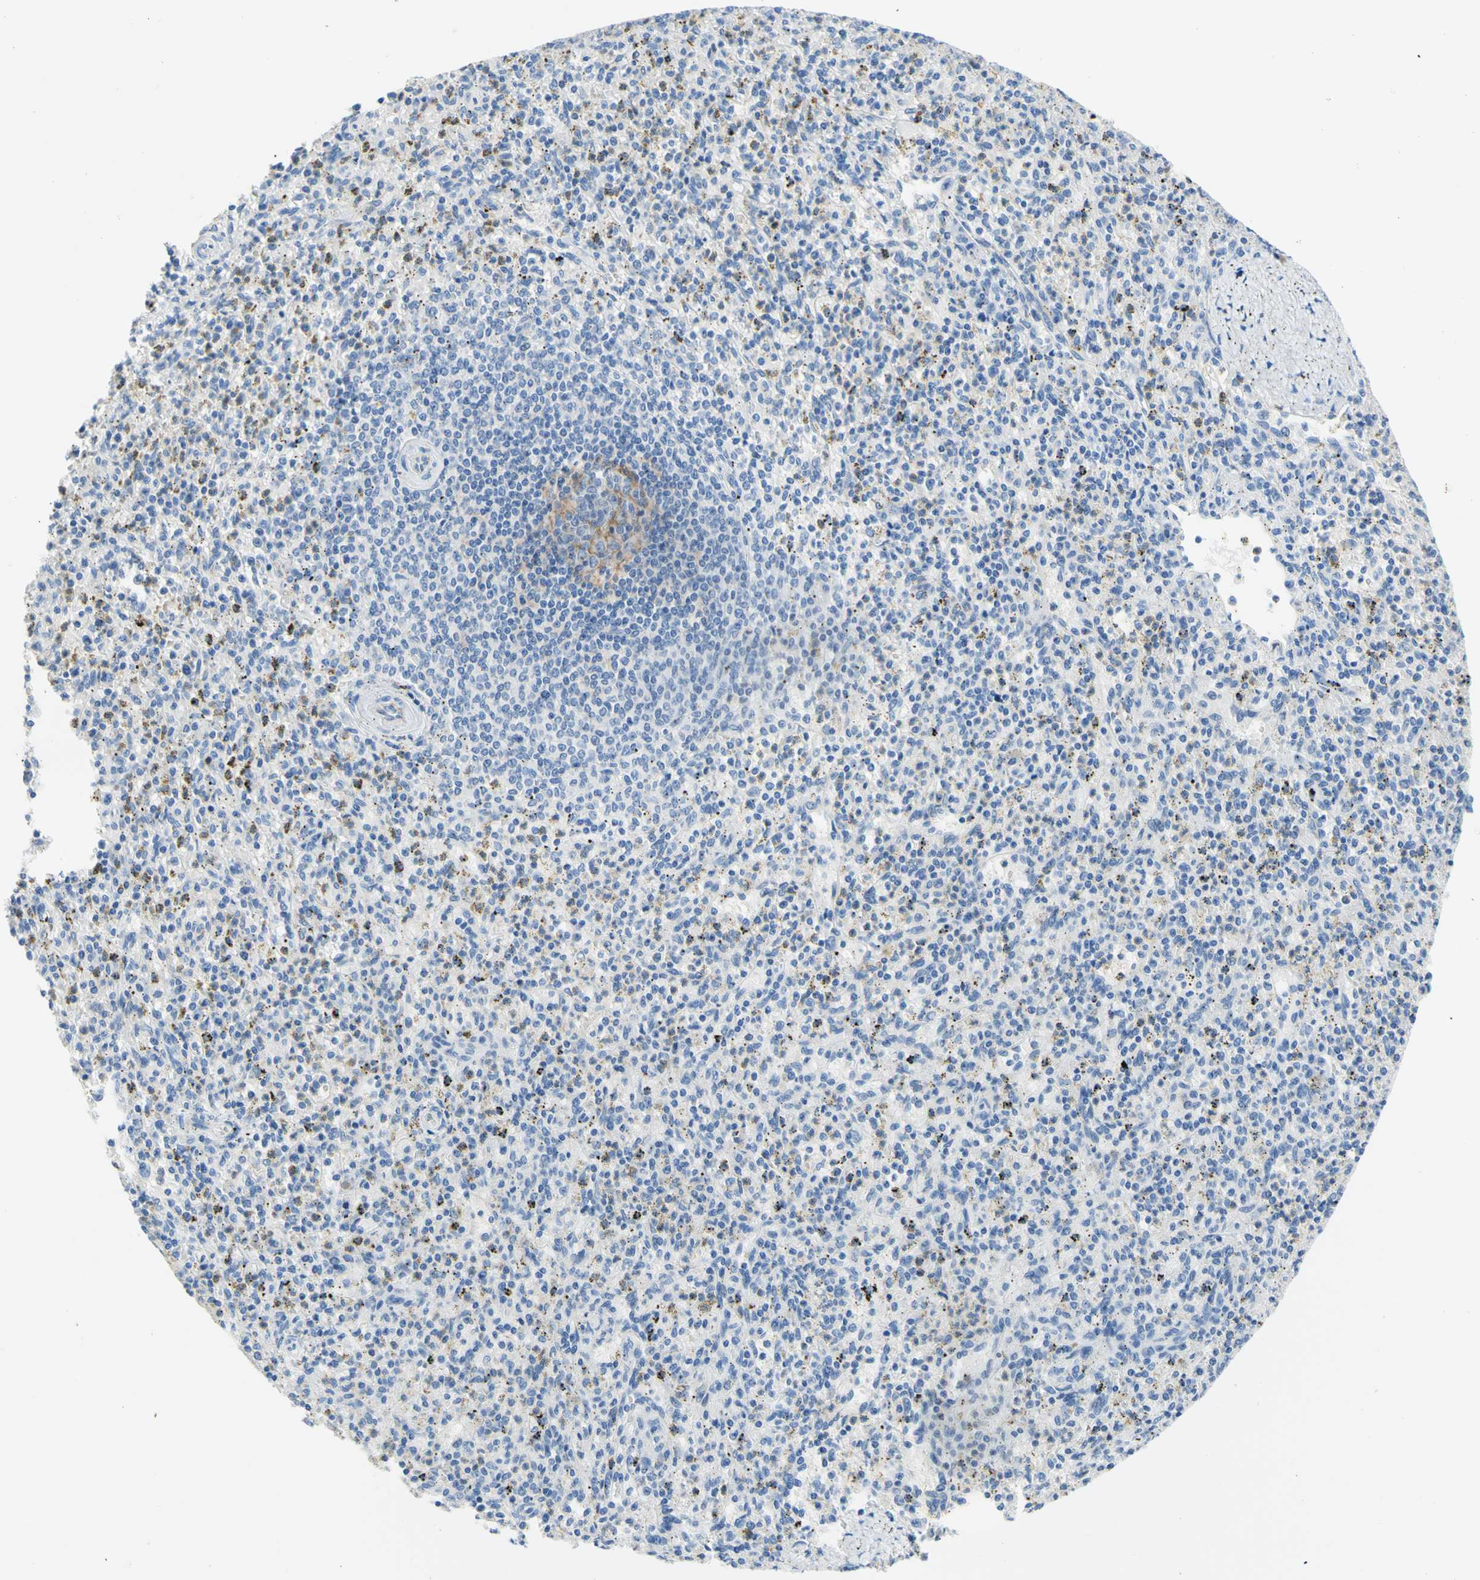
{"staining": {"intensity": "negative", "quantity": "none", "location": "none"}, "tissue": "spleen", "cell_type": "Cells in red pulp", "image_type": "normal", "snomed": [{"axis": "morphology", "description": "Normal tissue, NOS"}, {"axis": "topography", "description": "Spleen"}], "caption": "This photomicrograph is of unremarkable spleen stained with IHC to label a protein in brown with the nuclei are counter-stained blue. There is no expression in cells in red pulp. (Brightfield microscopy of DAB IHC at high magnification).", "gene": "HPCA", "patient": {"sex": "male", "age": 72}}